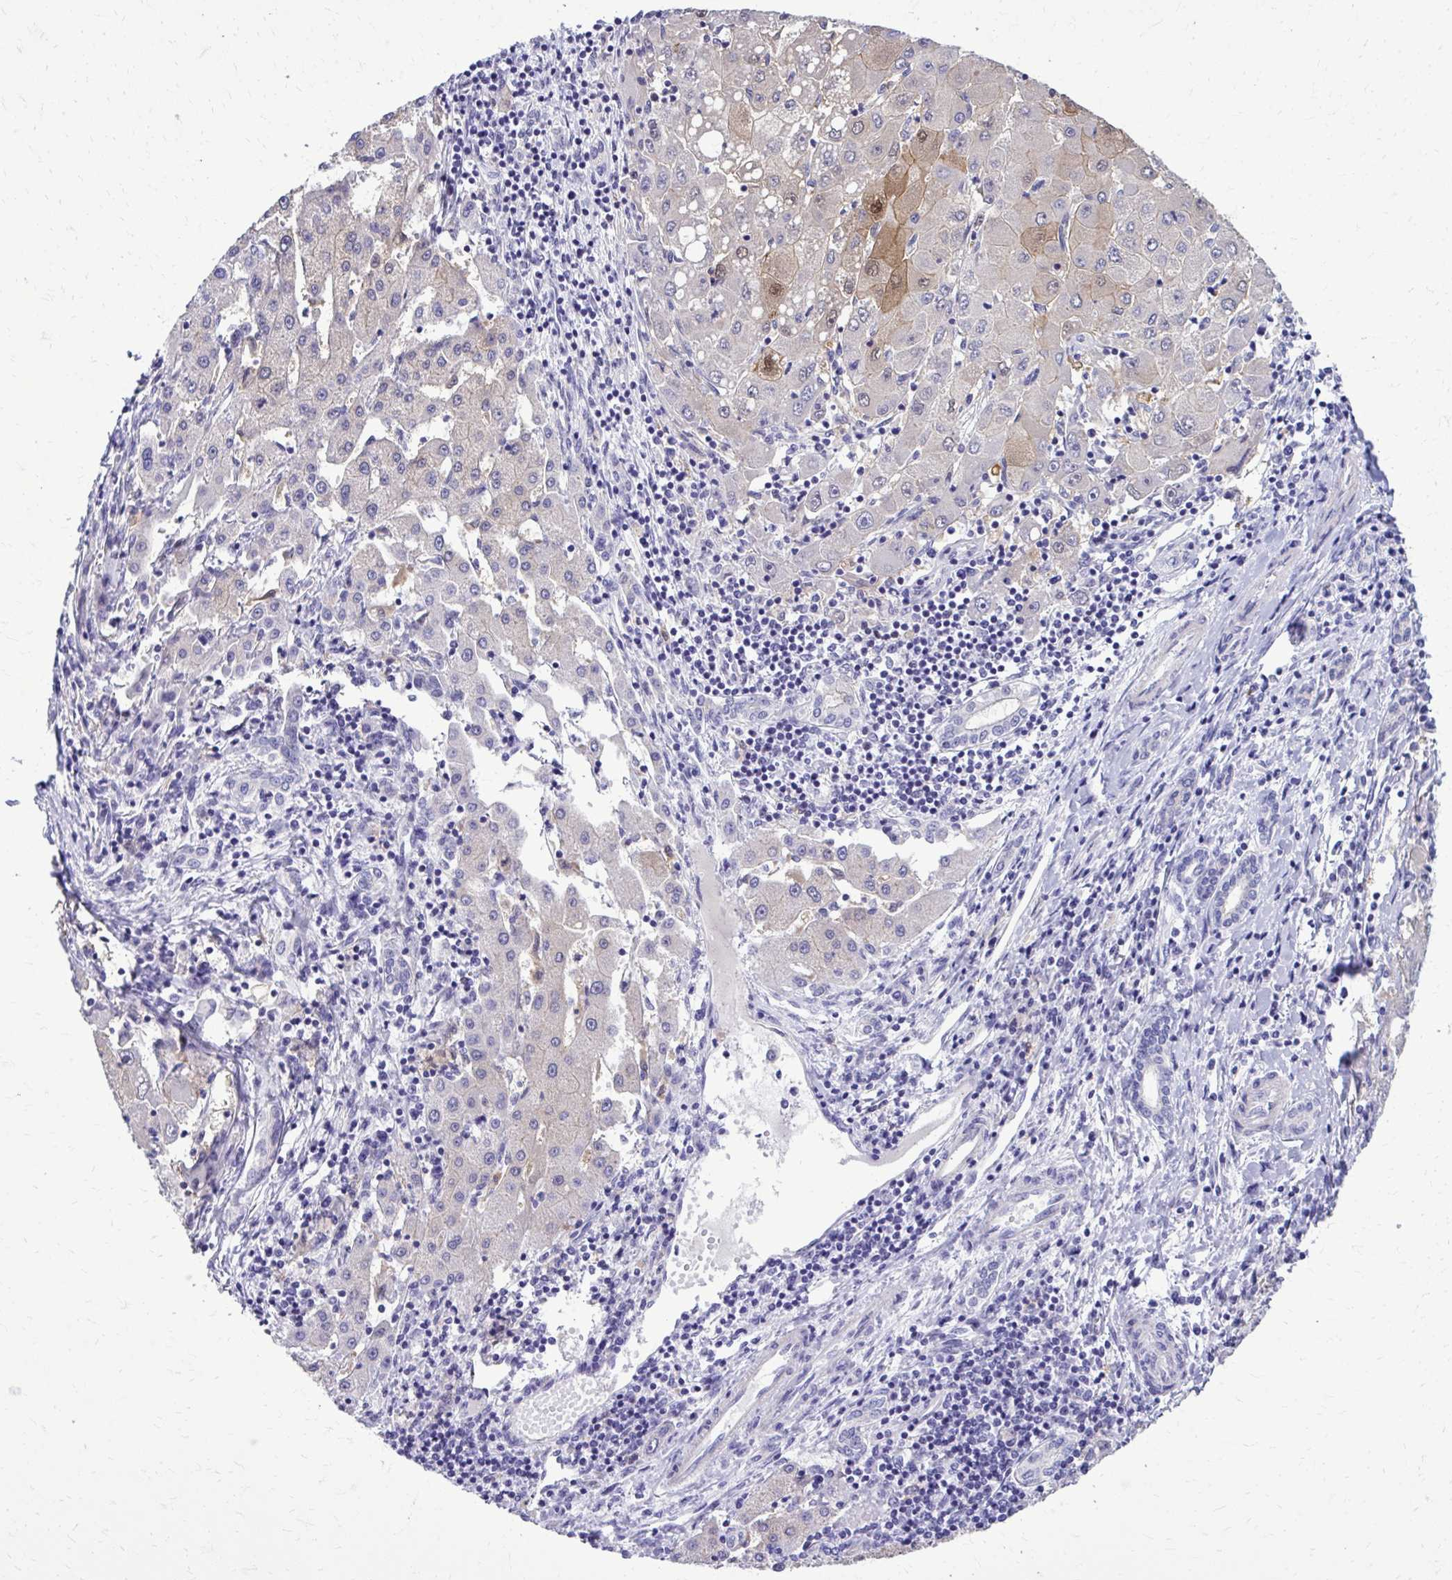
{"staining": {"intensity": "moderate", "quantity": "<25%", "location": "cytoplasmic/membranous,nuclear"}, "tissue": "liver cancer", "cell_type": "Tumor cells", "image_type": "cancer", "snomed": [{"axis": "morphology", "description": "Carcinoma, Hepatocellular, NOS"}, {"axis": "topography", "description": "Liver"}], "caption": "An immunohistochemistry image of tumor tissue is shown. Protein staining in brown labels moderate cytoplasmic/membranous and nuclear positivity in liver cancer within tumor cells.", "gene": "RASL11B", "patient": {"sex": "male", "age": 40}}